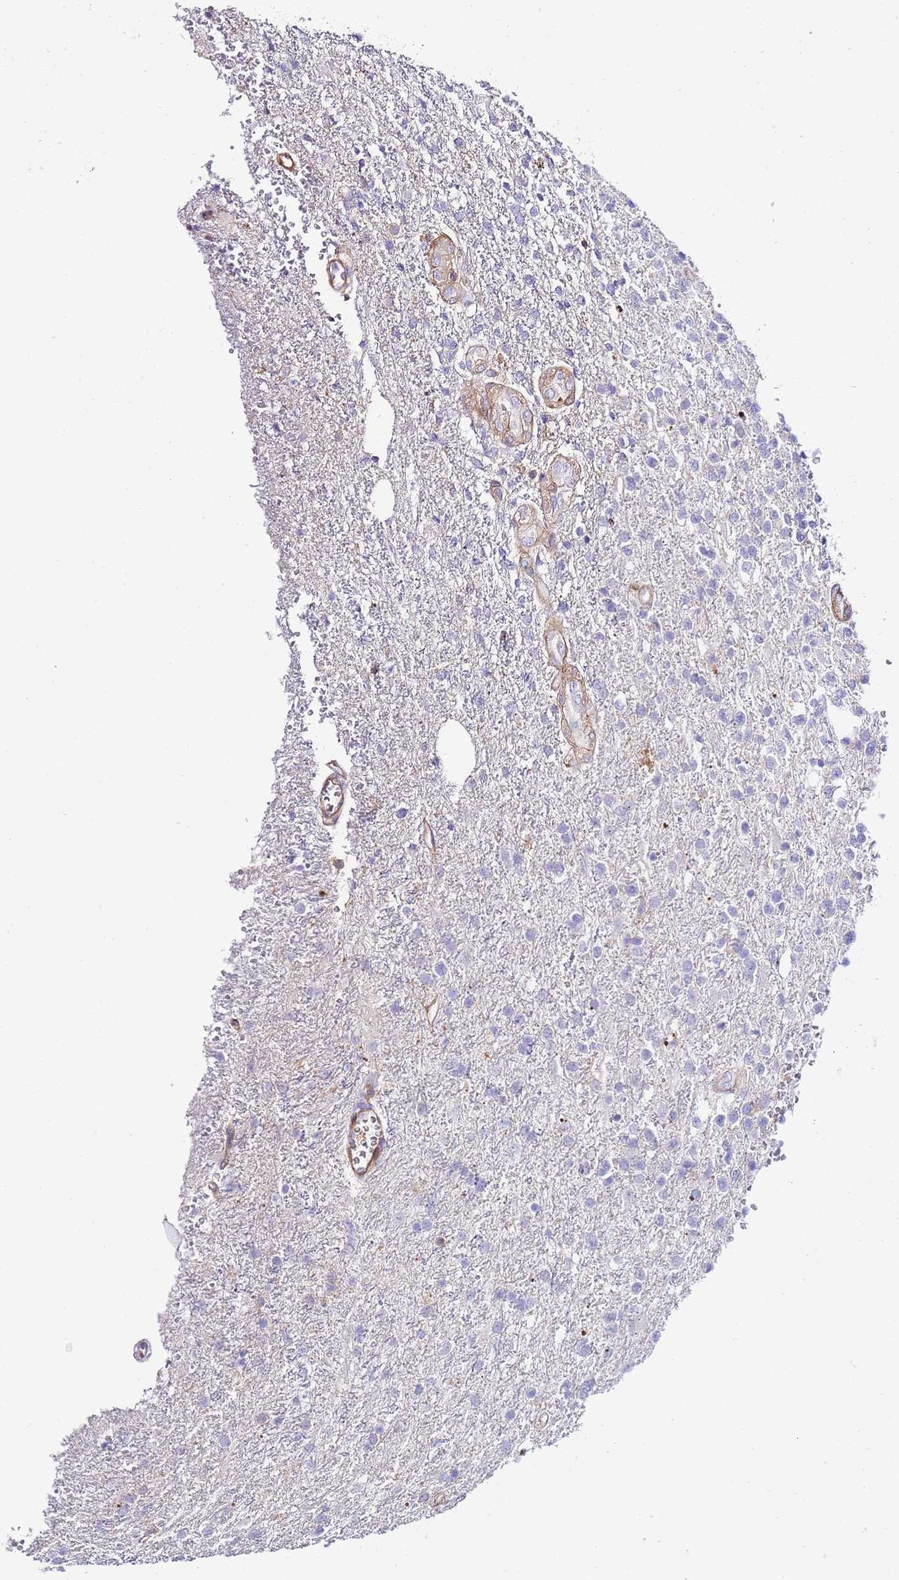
{"staining": {"intensity": "negative", "quantity": "none", "location": "none"}, "tissue": "glioma", "cell_type": "Tumor cells", "image_type": "cancer", "snomed": [{"axis": "morphology", "description": "Glioma, malignant, High grade"}, {"axis": "topography", "description": "Brain"}], "caption": "Photomicrograph shows no significant protein positivity in tumor cells of glioma.", "gene": "FBN3", "patient": {"sex": "male", "age": 56}}